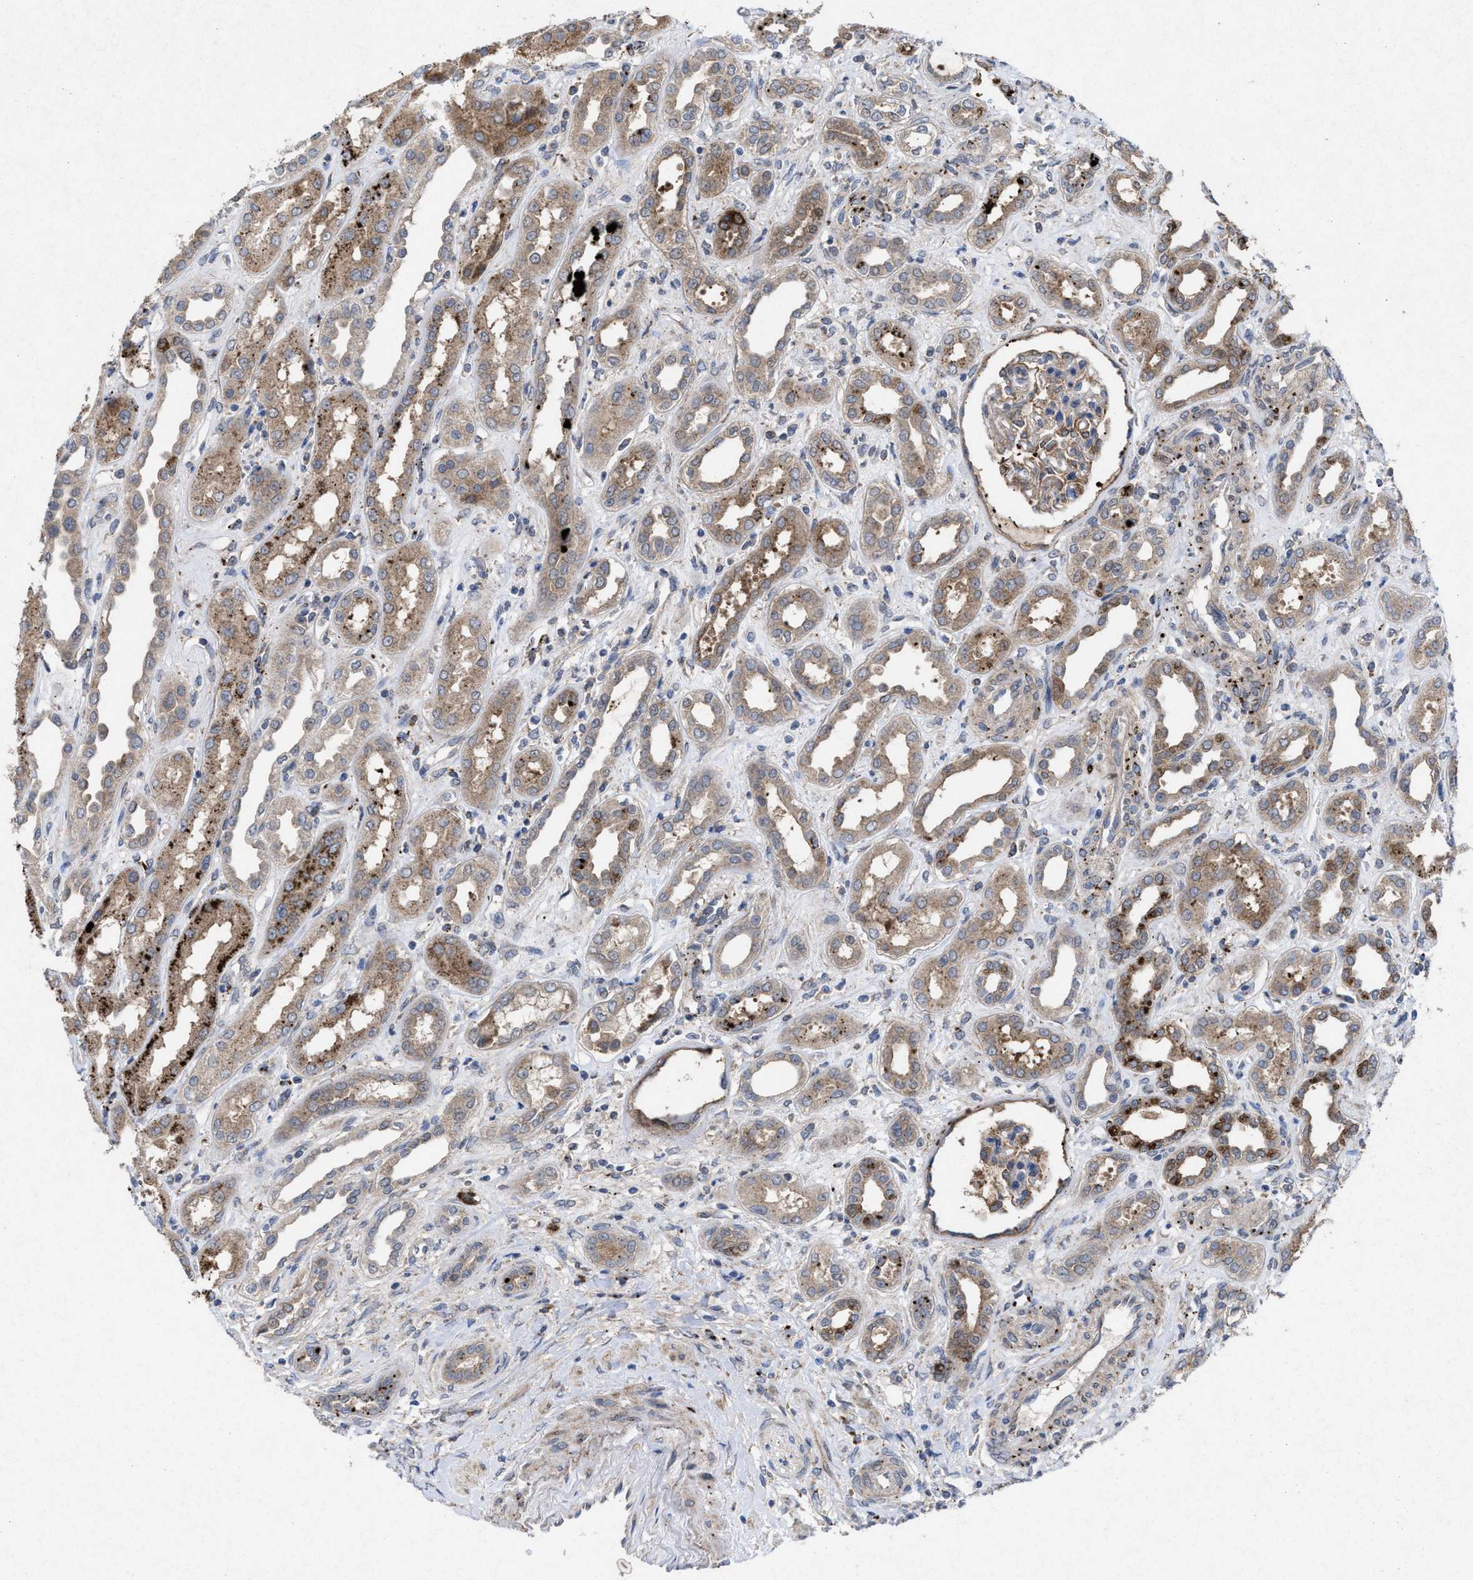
{"staining": {"intensity": "moderate", "quantity": "25%-75%", "location": "cytoplasmic/membranous"}, "tissue": "kidney", "cell_type": "Cells in glomeruli", "image_type": "normal", "snomed": [{"axis": "morphology", "description": "Normal tissue, NOS"}, {"axis": "topography", "description": "Kidney"}], "caption": "About 25%-75% of cells in glomeruli in unremarkable human kidney show moderate cytoplasmic/membranous protein positivity as visualized by brown immunohistochemical staining.", "gene": "MSI2", "patient": {"sex": "male", "age": 59}}